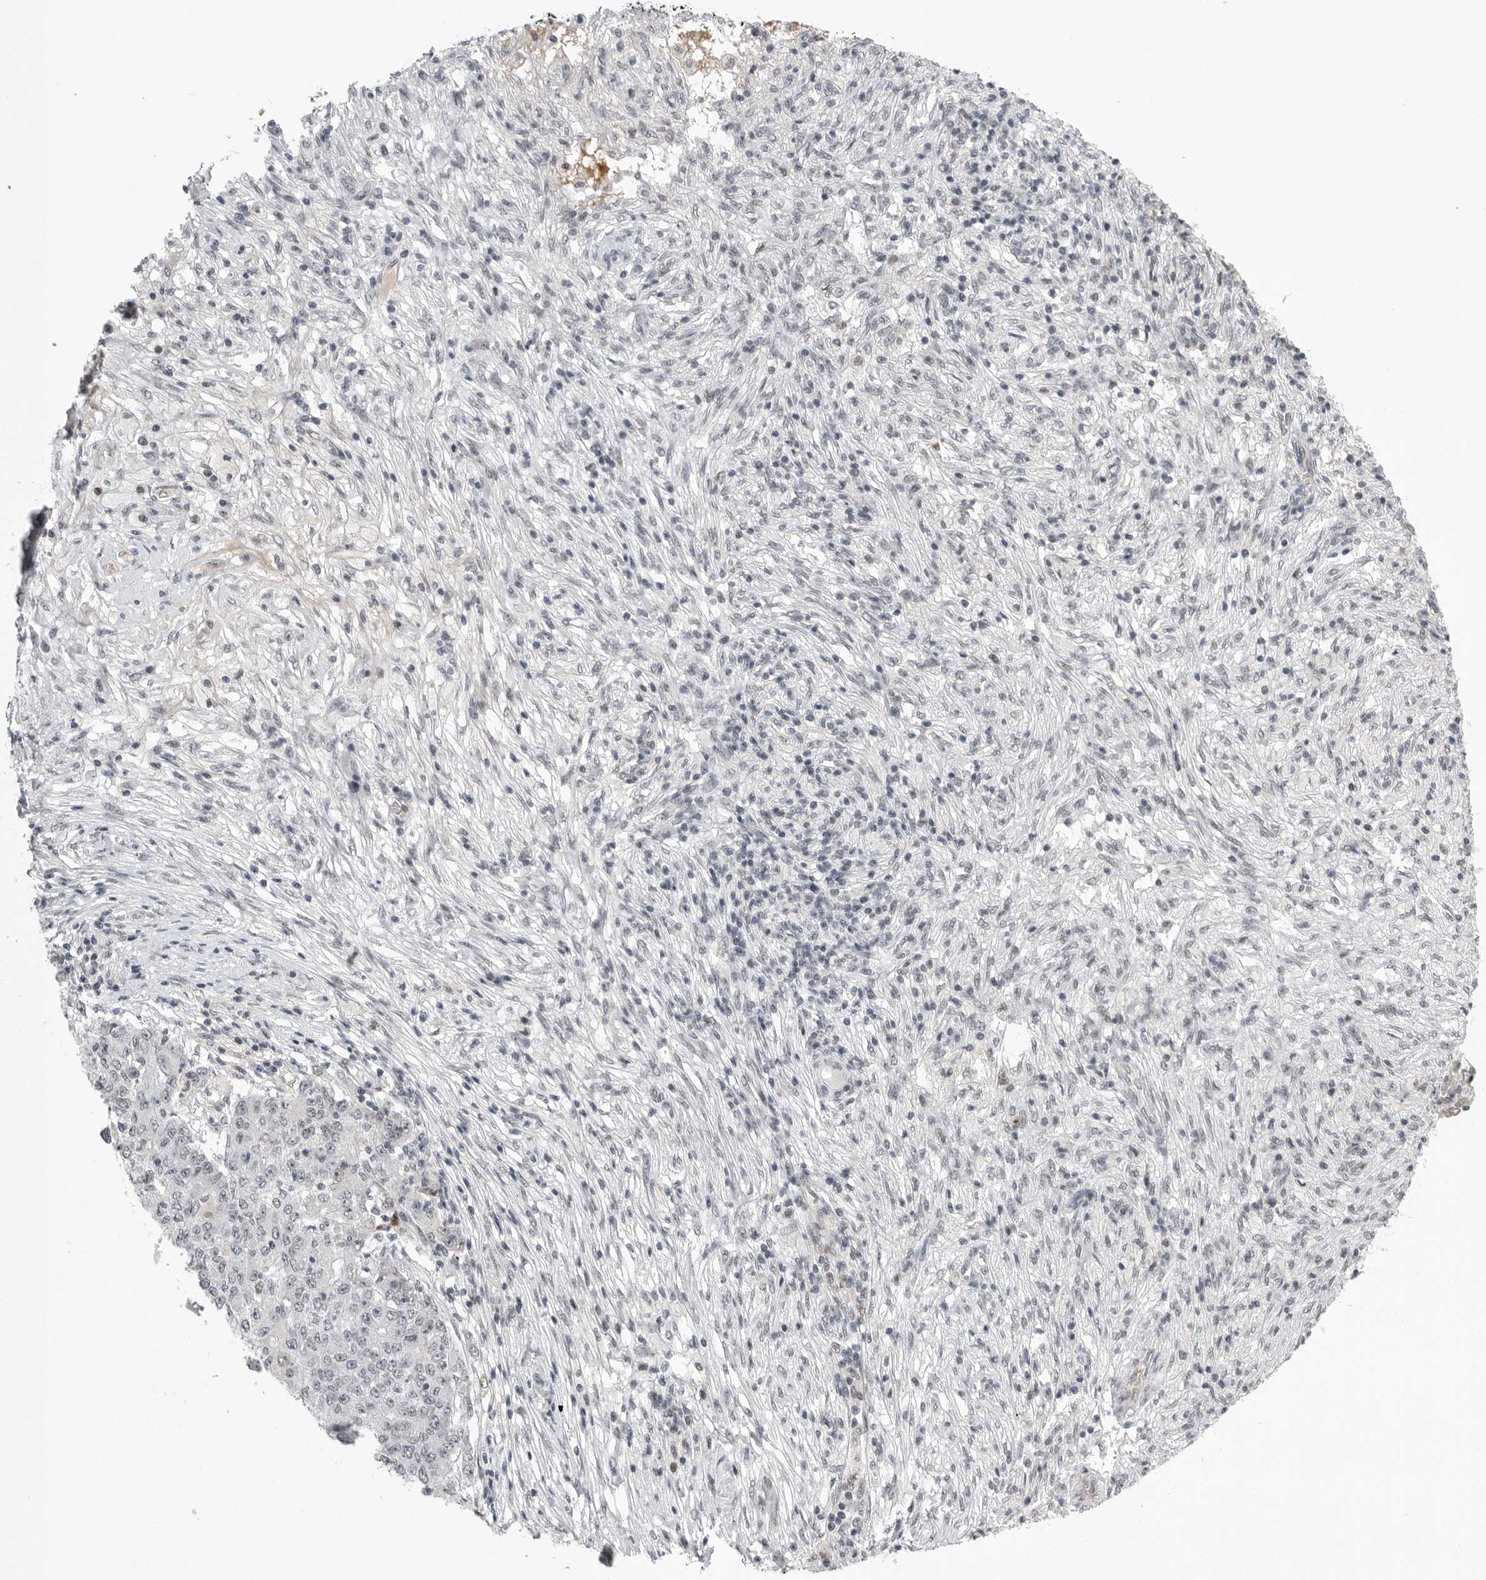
{"staining": {"intensity": "weak", "quantity": ">75%", "location": "nuclear"}, "tissue": "ovarian cancer", "cell_type": "Tumor cells", "image_type": "cancer", "snomed": [{"axis": "morphology", "description": "Carcinoma, endometroid"}, {"axis": "topography", "description": "Ovary"}], "caption": "Weak nuclear expression is seen in approximately >75% of tumor cells in ovarian cancer.", "gene": "POU5F1", "patient": {"sex": "female", "age": 42}}